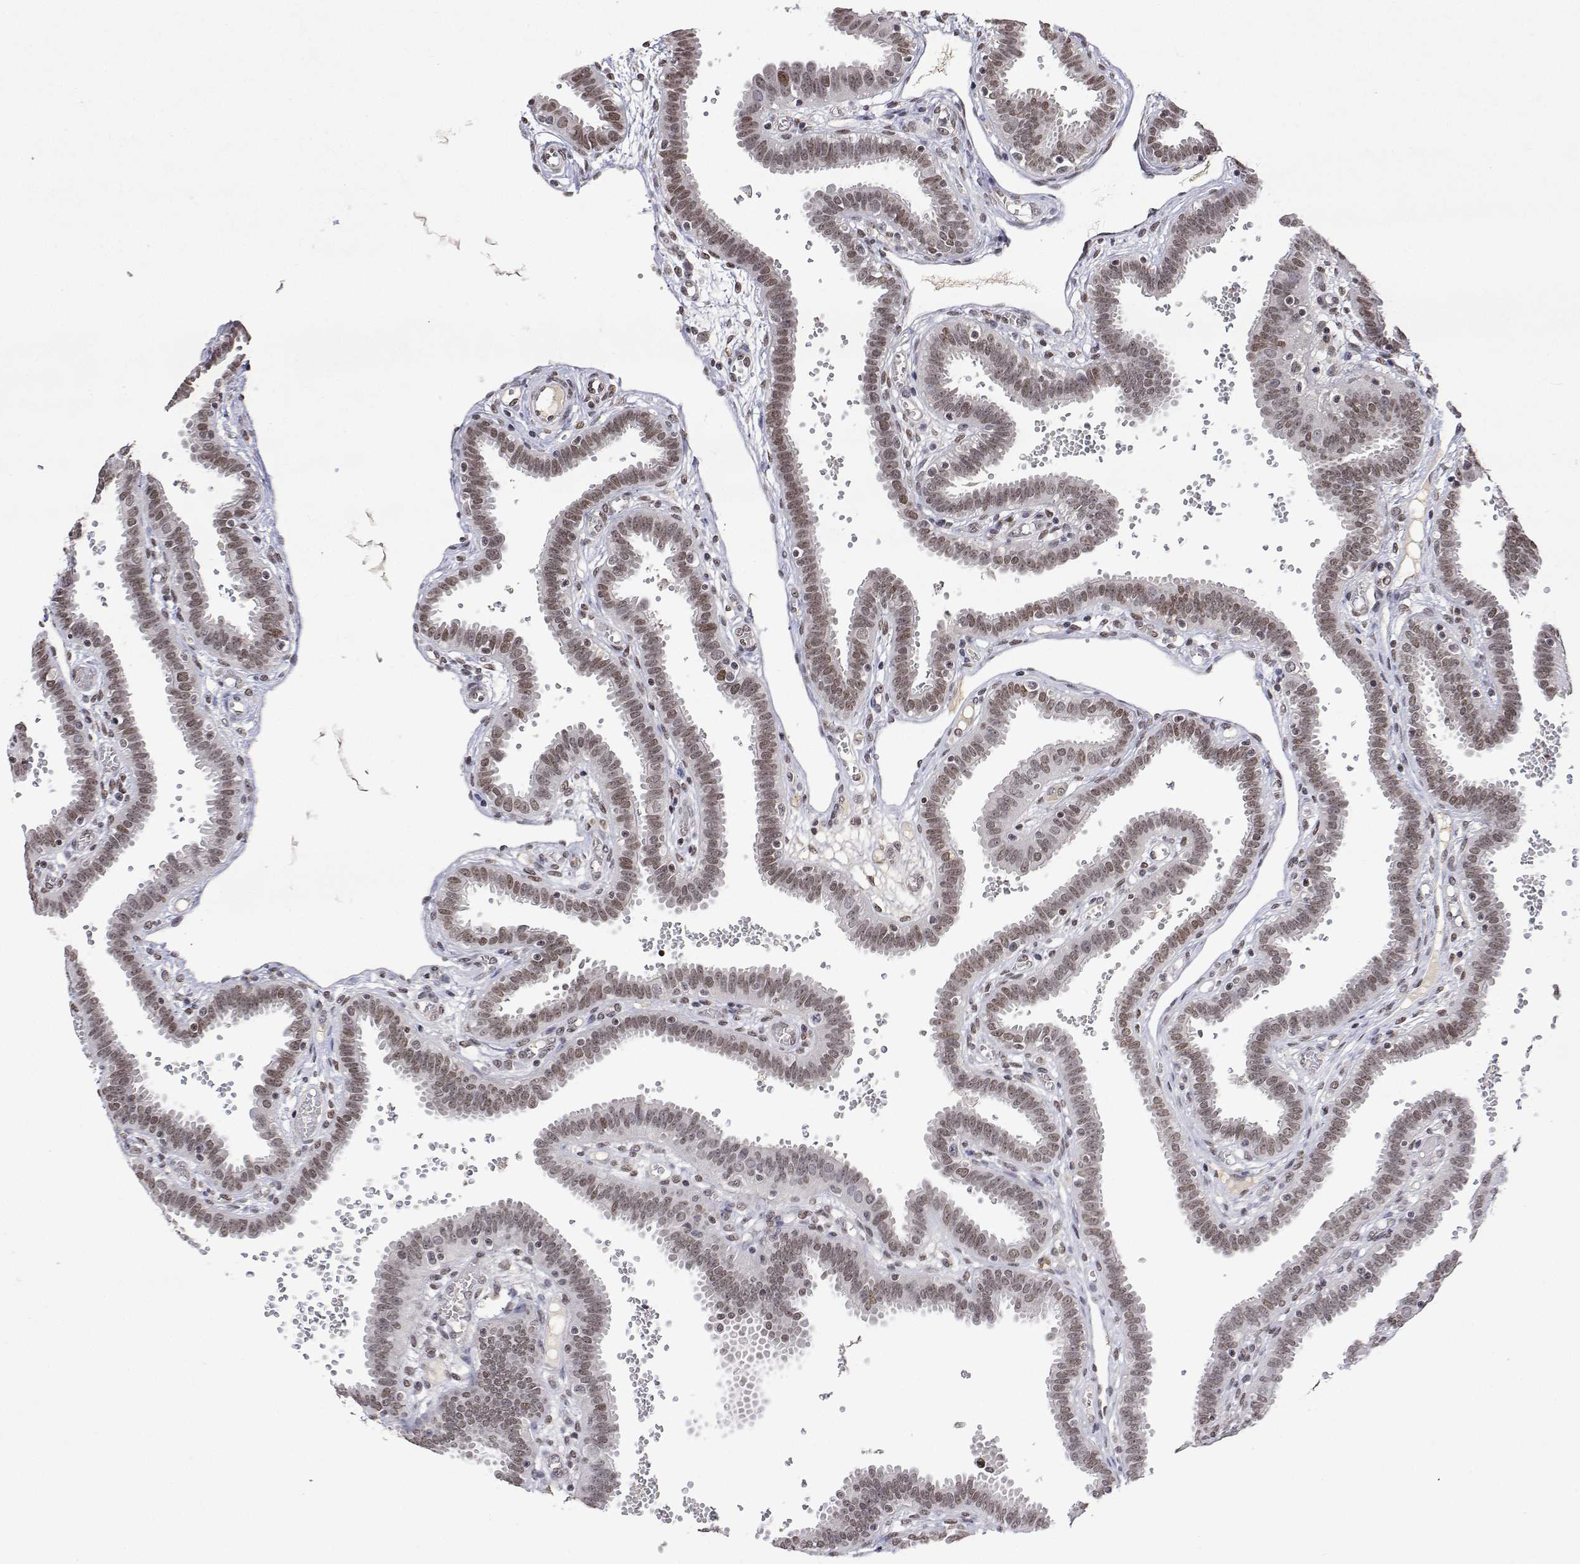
{"staining": {"intensity": "moderate", "quantity": ">75%", "location": "nuclear"}, "tissue": "fallopian tube", "cell_type": "Glandular cells", "image_type": "normal", "snomed": [{"axis": "morphology", "description": "Normal tissue, NOS"}, {"axis": "topography", "description": "Fallopian tube"}], "caption": "The micrograph shows immunohistochemical staining of normal fallopian tube. There is moderate nuclear staining is seen in approximately >75% of glandular cells. (IHC, brightfield microscopy, high magnification).", "gene": "XPC", "patient": {"sex": "female", "age": 37}}